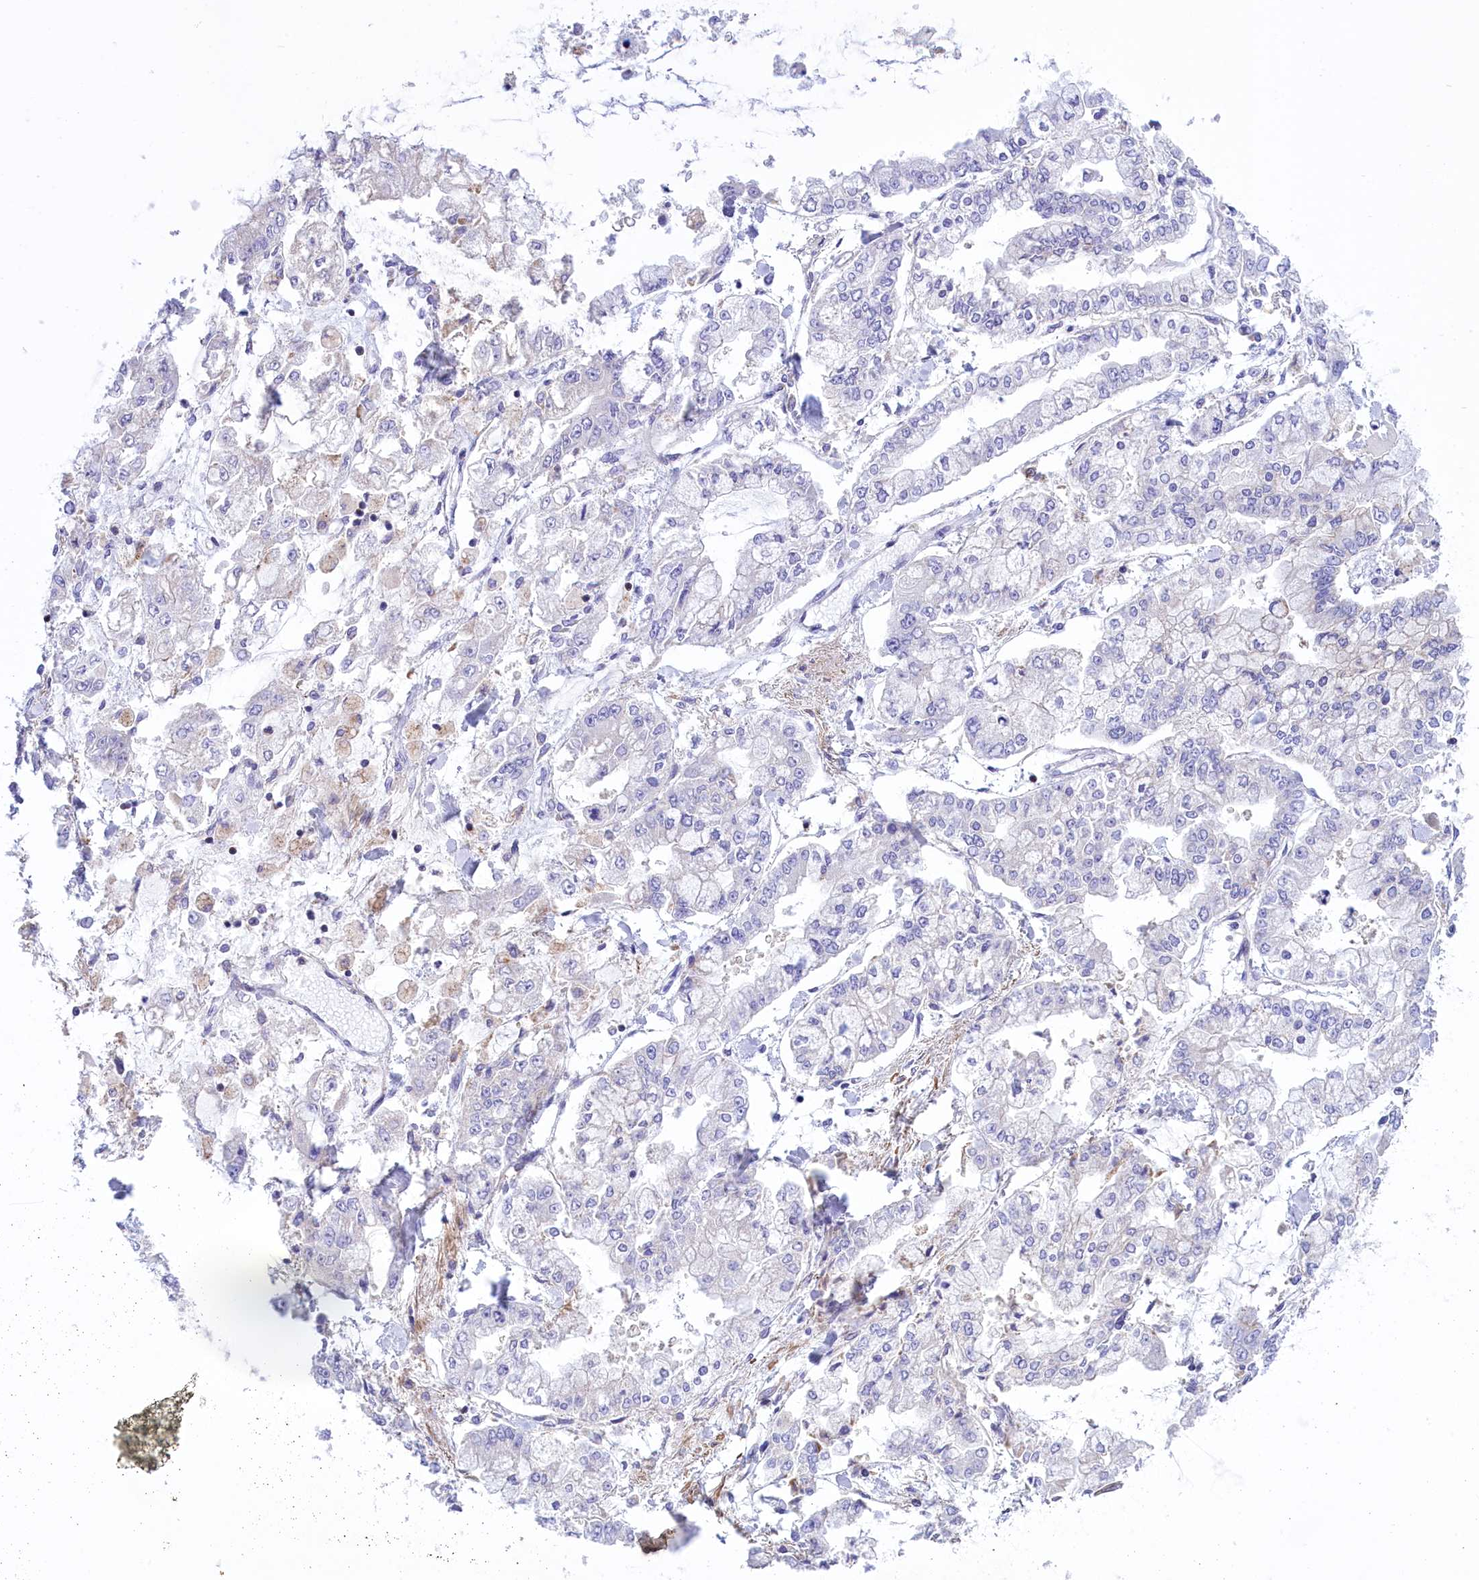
{"staining": {"intensity": "negative", "quantity": "none", "location": "none"}, "tissue": "stomach cancer", "cell_type": "Tumor cells", "image_type": "cancer", "snomed": [{"axis": "morphology", "description": "Normal tissue, NOS"}, {"axis": "morphology", "description": "Adenocarcinoma, NOS"}, {"axis": "topography", "description": "Stomach, upper"}, {"axis": "topography", "description": "Stomach"}], "caption": "Immunohistochemical staining of human stomach cancer (adenocarcinoma) demonstrates no significant expression in tumor cells. (IHC, brightfield microscopy, high magnification).", "gene": "CORO7-PAM16", "patient": {"sex": "male", "age": 76}}